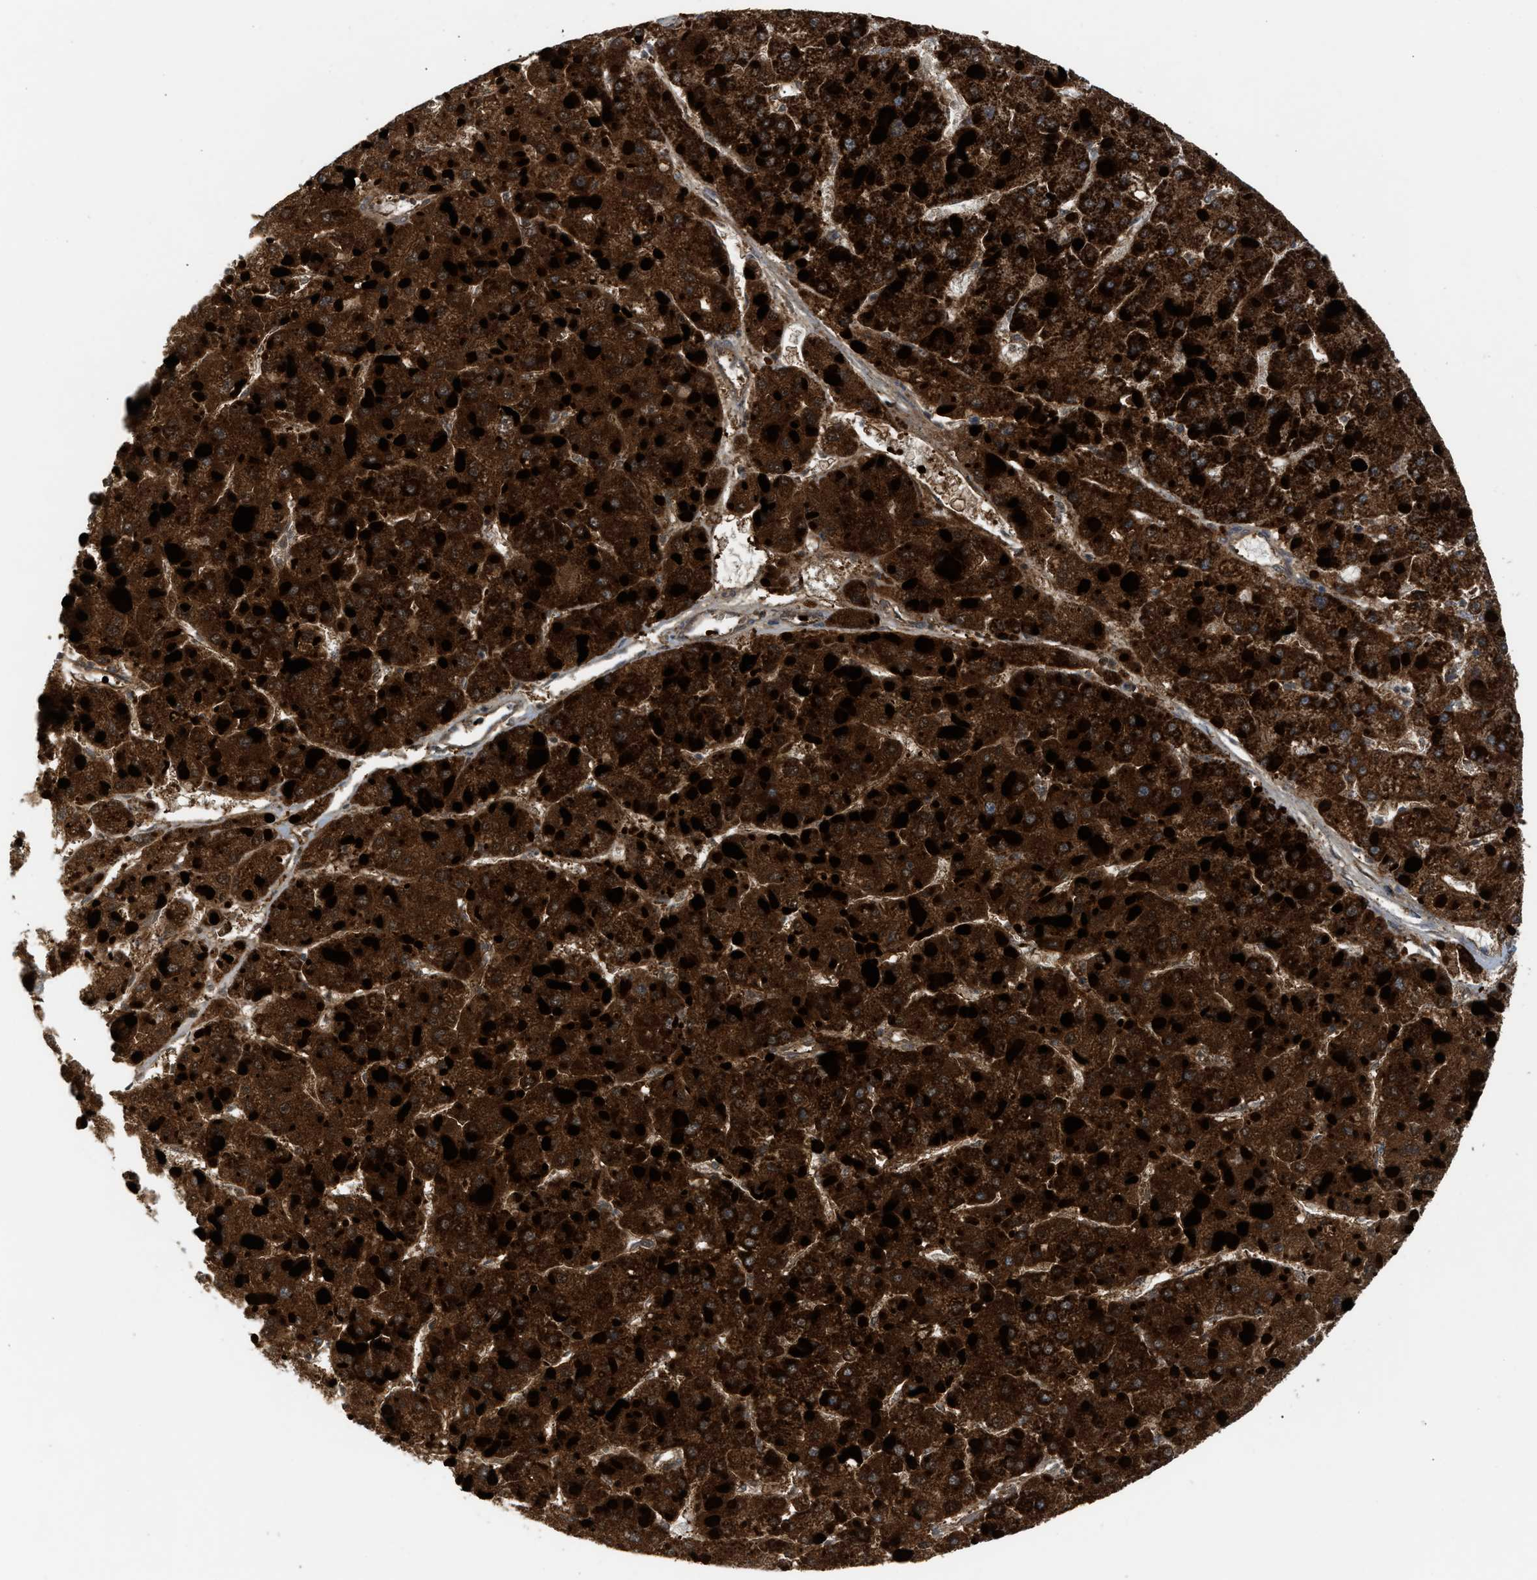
{"staining": {"intensity": "strong", "quantity": ">75%", "location": "cytoplasmic/membranous"}, "tissue": "liver cancer", "cell_type": "Tumor cells", "image_type": "cancer", "snomed": [{"axis": "morphology", "description": "Carcinoma, Hepatocellular, NOS"}, {"axis": "topography", "description": "Liver"}], "caption": "A high-resolution image shows immunohistochemistry staining of hepatocellular carcinoma (liver), which demonstrates strong cytoplasmic/membranous expression in approximately >75% of tumor cells.", "gene": "PMPCA", "patient": {"sex": "female", "age": 73}}